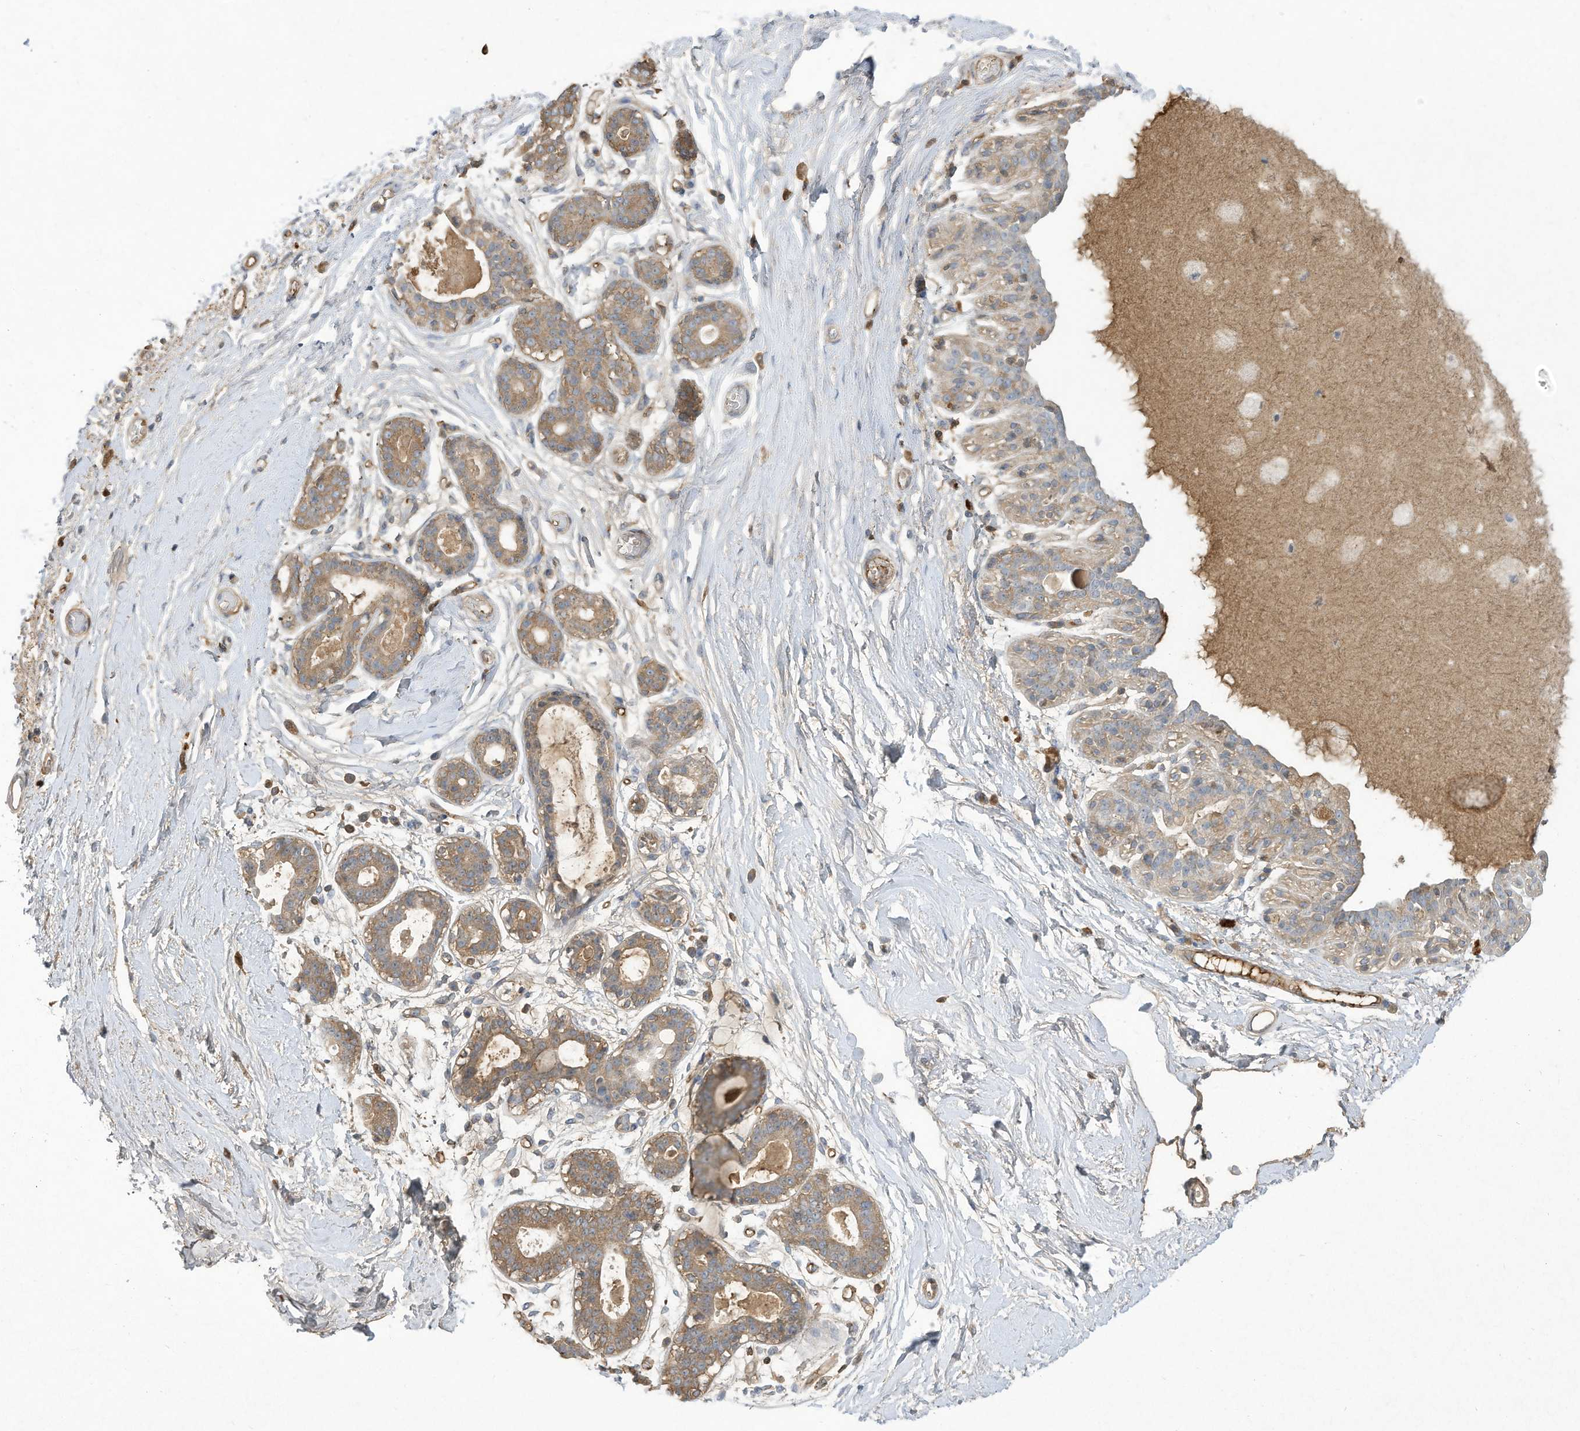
{"staining": {"intensity": "weak", "quantity": "<25%", "location": "cytoplasmic/membranous"}, "tissue": "breast", "cell_type": "Adipocytes", "image_type": "normal", "snomed": [{"axis": "morphology", "description": "Normal tissue, NOS"}, {"axis": "topography", "description": "Breast"}], "caption": "High magnification brightfield microscopy of benign breast stained with DAB (brown) and counterstained with hematoxylin (blue): adipocytes show no significant staining.", "gene": "HAS3", "patient": {"sex": "female", "age": 45}}